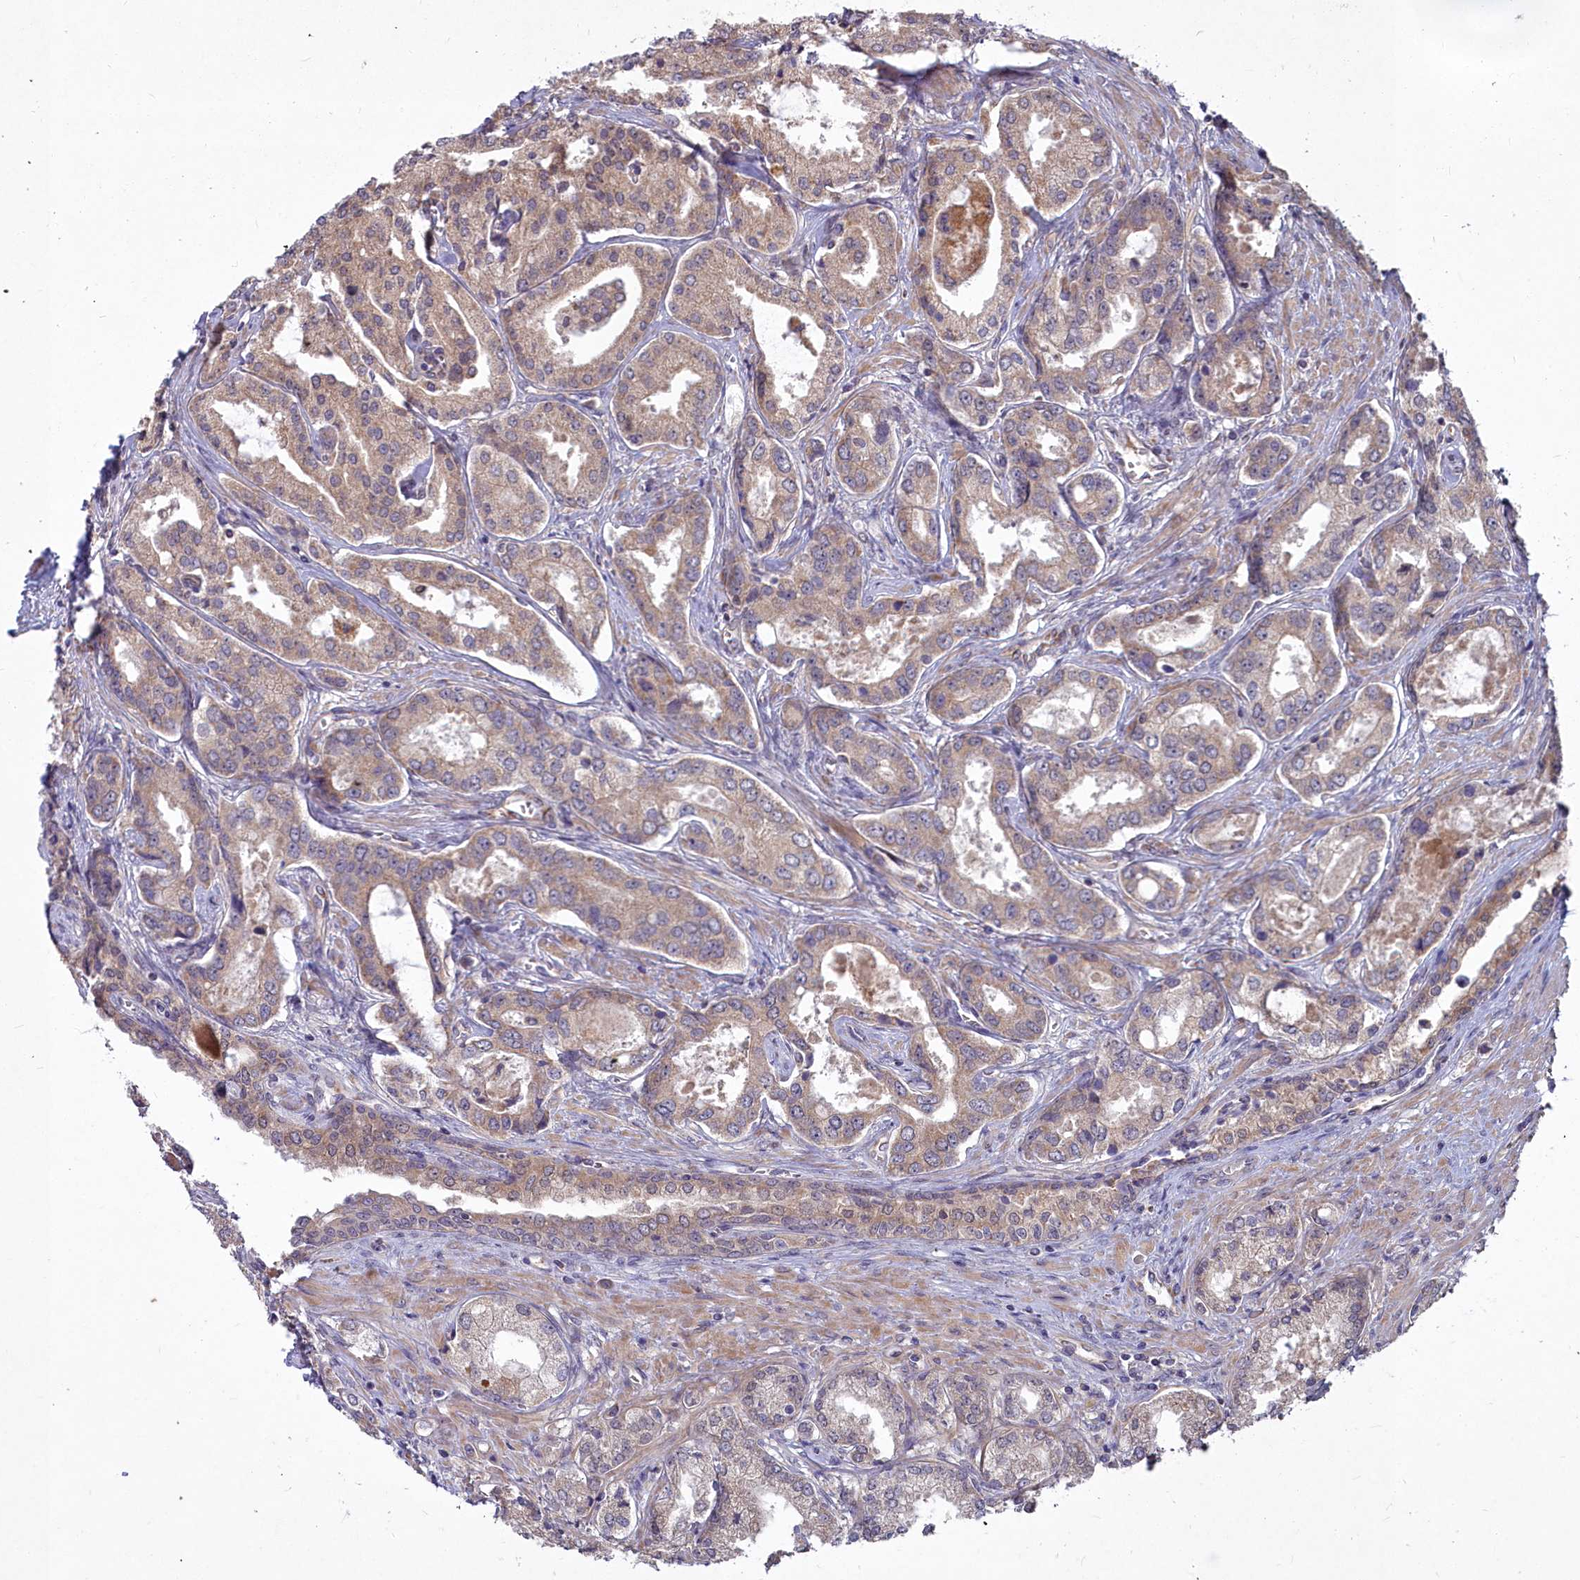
{"staining": {"intensity": "moderate", "quantity": ">75%", "location": "cytoplasmic/membranous"}, "tissue": "prostate cancer", "cell_type": "Tumor cells", "image_type": "cancer", "snomed": [{"axis": "morphology", "description": "Adenocarcinoma, Low grade"}, {"axis": "topography", "description": "Prostate"}], "caption": "Protein expression analysis of prostate low-grade adenocarcinoma exhibits moderate cytoplasmic/membranous staining in about >75% of tumor cells. Nuclei are stained in blue.", "gene": "MICU2", "patient": {"sex": "male", "age": 68}}